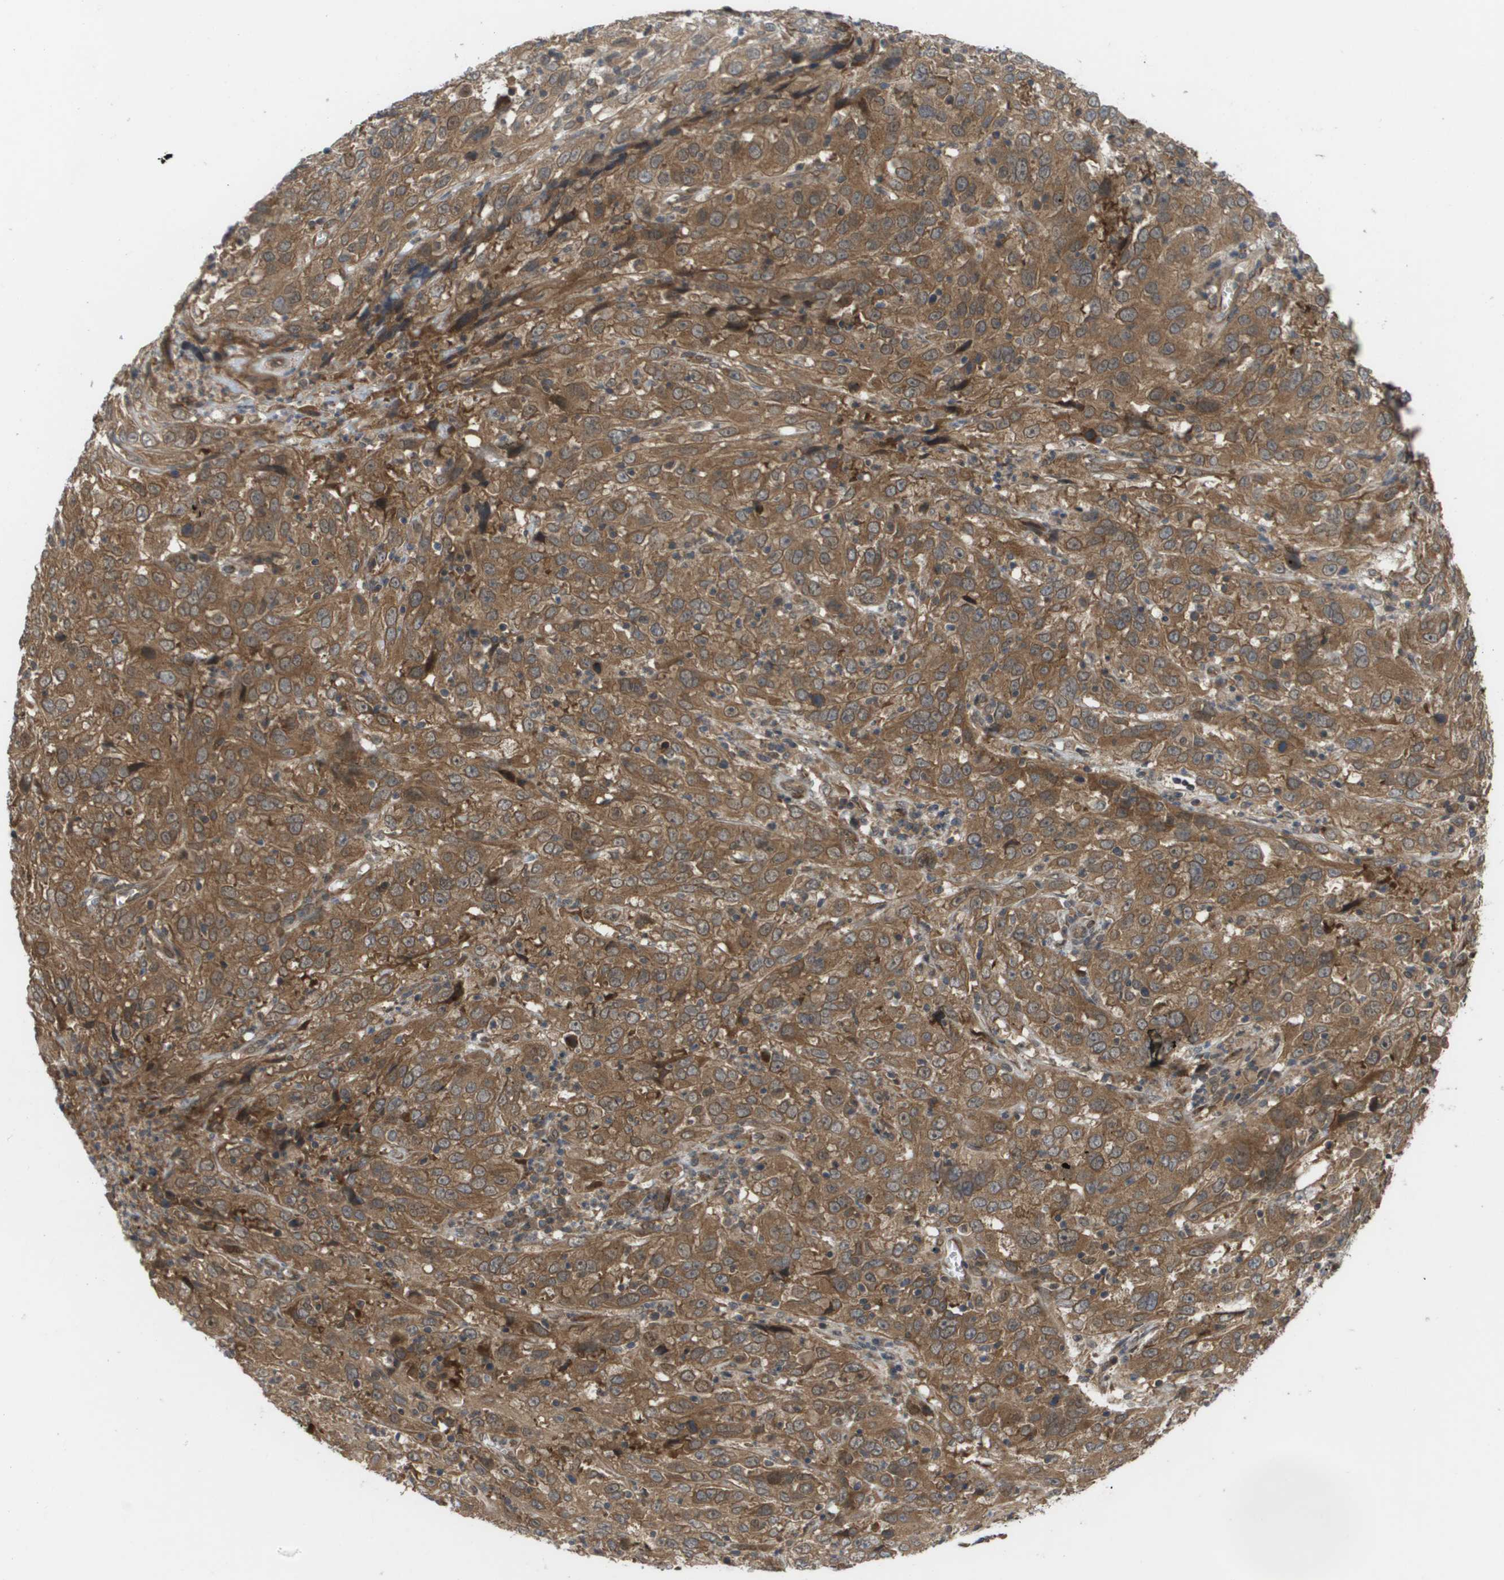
{"staining": {"intensity": "moderate", "quantity": ">75%", "location": "cytoplasmic/membranous,nuclear"}, "tissue": "cervical cancer", "cell_type": "Tumor cells", "image_type": "cancer", "snomed": [{"axis": "morphology", "description": "Squamous cell carcinoma, NOS"}, {"axis": "topography", "description": "Cervix"}], "caption": "Moderate cytoplasmic/membranous and nuclear protein expression is seen in approximately >75% of tumor cells in cervical squamous cell carcinoma.", "gene": "CTPS2", "patient": {"sex": "female", "age": 32}}